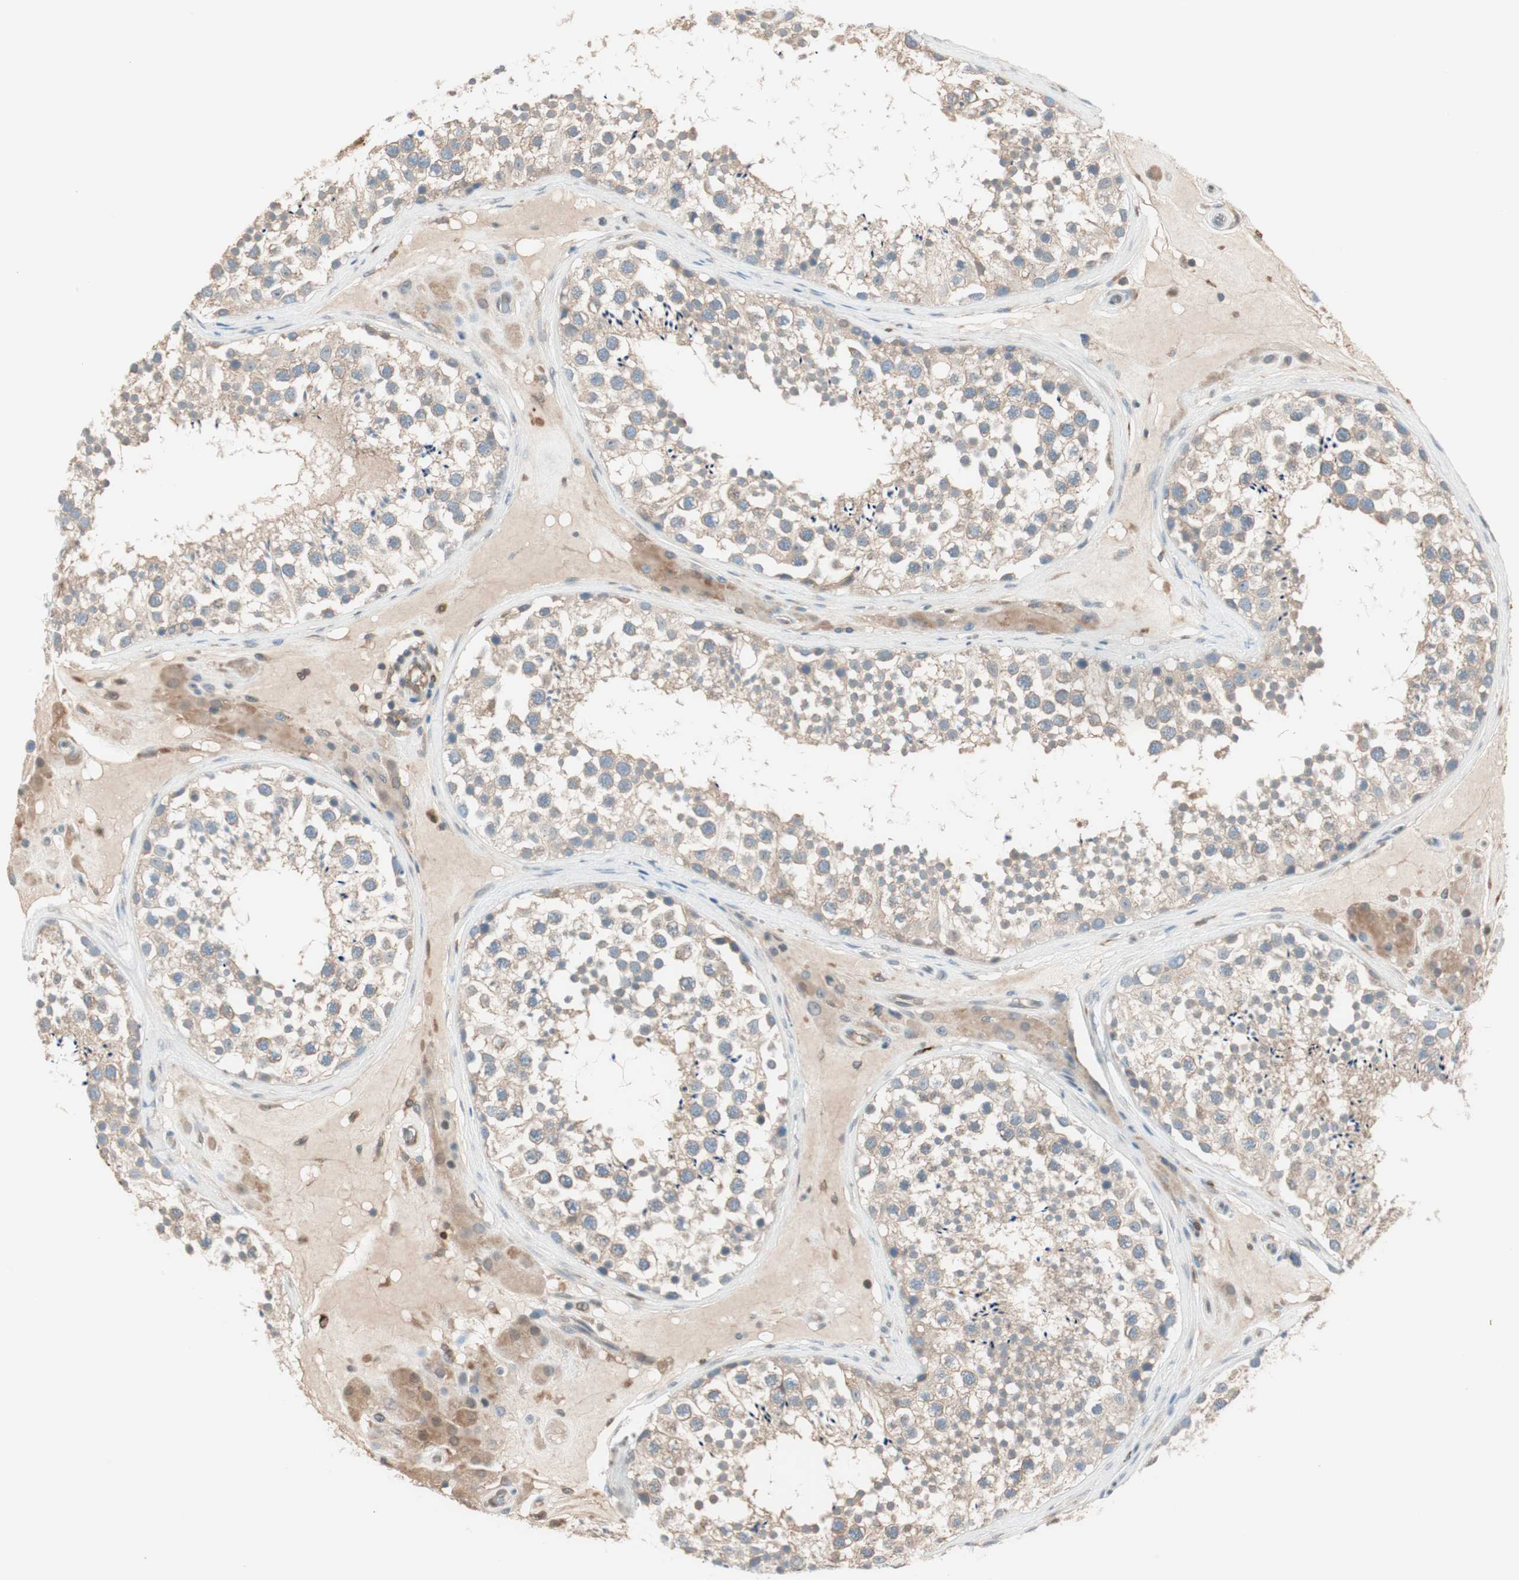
{"staining": {"intensity": "weak", "quantity": ">75%", "location": "cytoplasmic/membranous"}, "tissue": "testis", "cell_type": "Cells in seminiferous ducts", "image_type": "normal", "snomed": [{"axis": "morphology", "description": "Normal tissue, NOS"}, {"axis": "topography", "description": "Testis"}], "caption": "This photomicrograph shows immunohistochemistry (IHC) staining of benign testis, with low weak cytoplasmic/membranous staining in about >75% of cells in seminiferous ducts.", "gene": "GALT", "patient": {"sex": "male", "age": 46}}